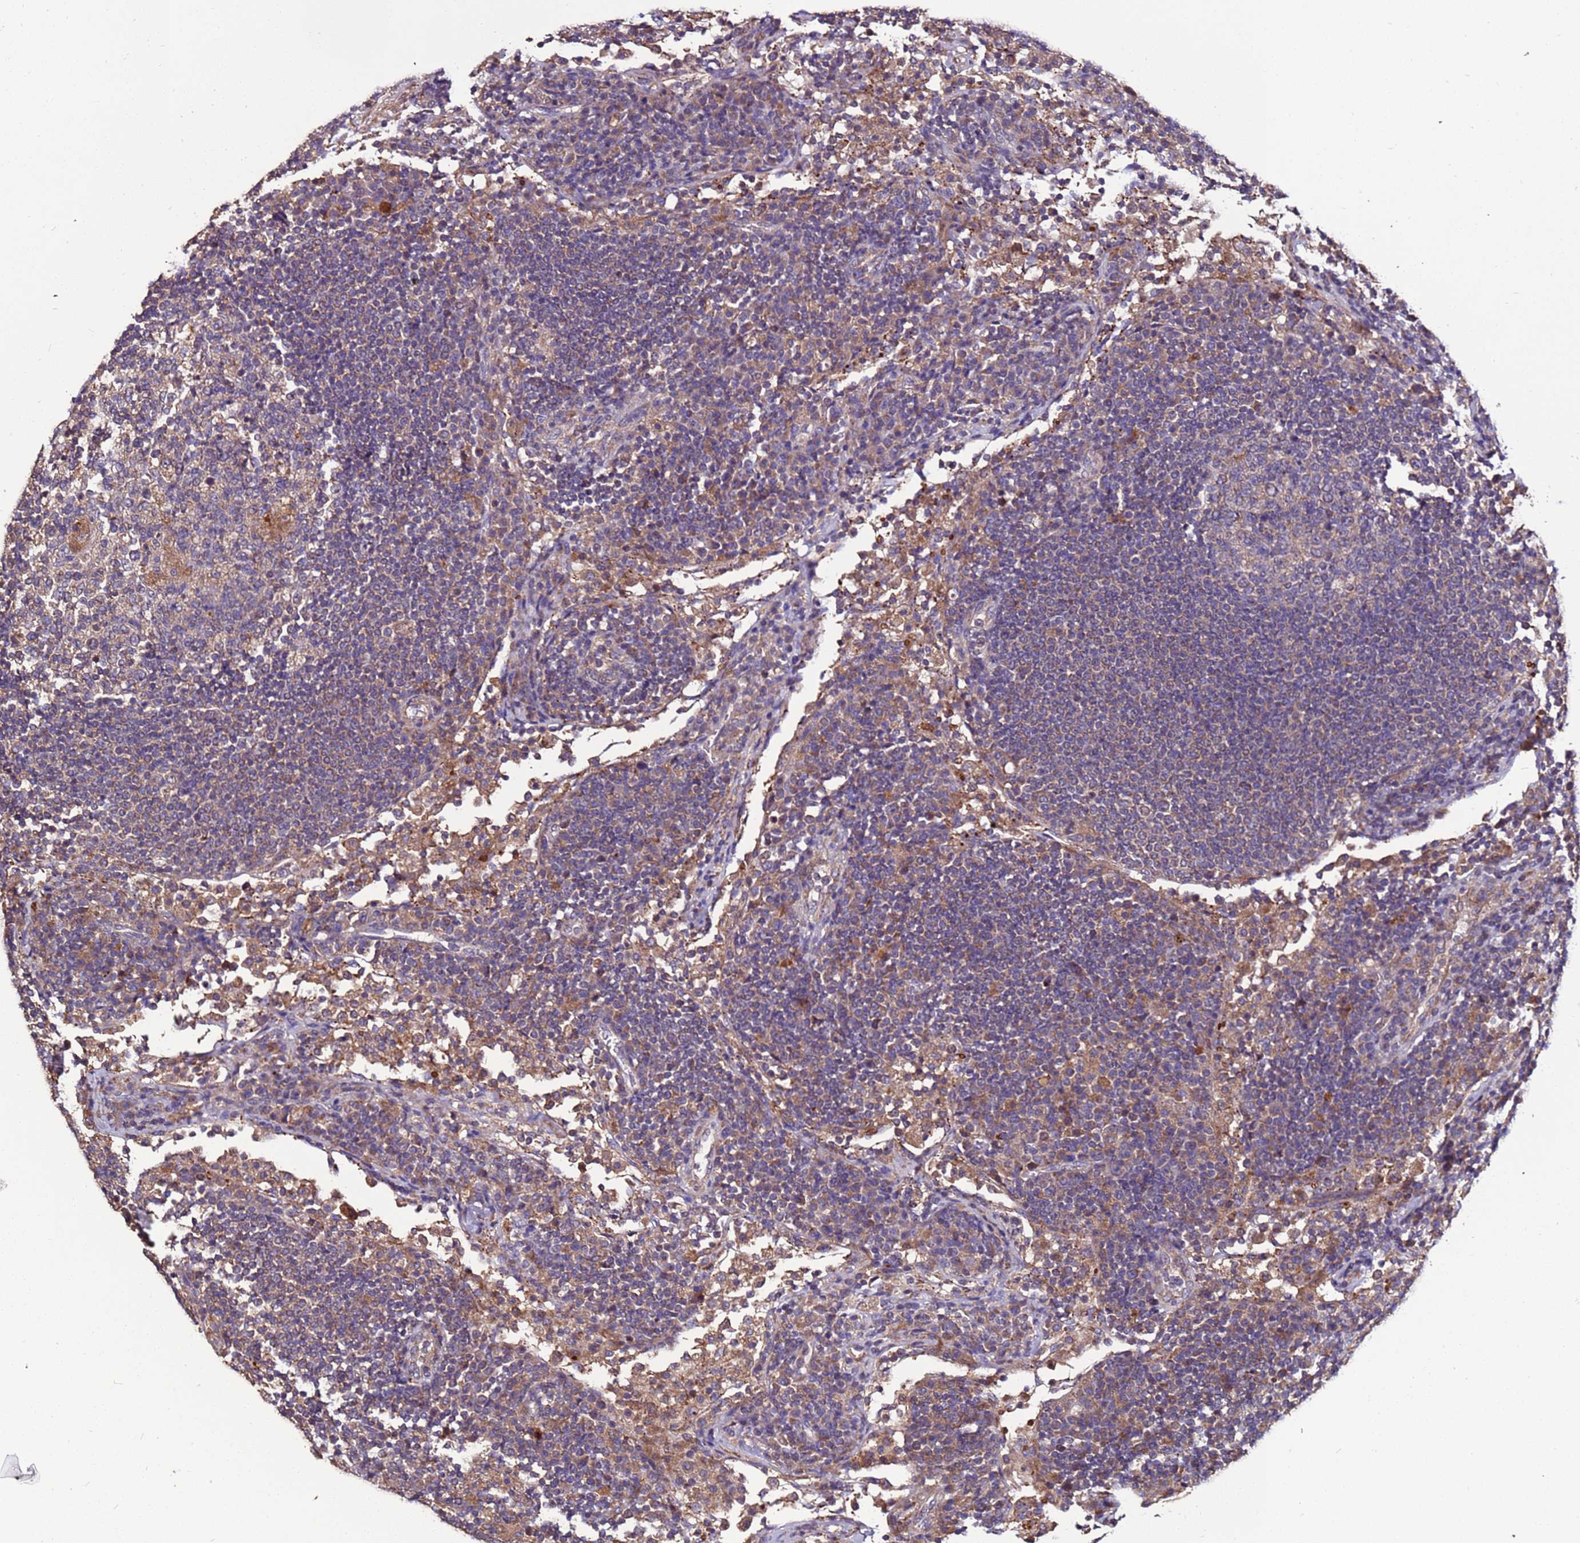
{"staining": {"intensity": "negative", "quantity": "none", "location": "none"}, "tissue": "lymph node", "cell_type": "Germinal center cells", "image_type": "normal", "snomed": [{"axis": "morphology", "description": "Normal tissue, NOS"}, {"axis": "topography", "description": "Lymph node"}], "caption": "This photomicrograph is of unremarkable lymph node stained with immunohistochemistry (IHC) to label a protein in brown with the nuclei are counter-stained blue. There is no expression in germinal center cells.", "gene": "CEP55", "patient": {"sex": "female", "age": 53}}